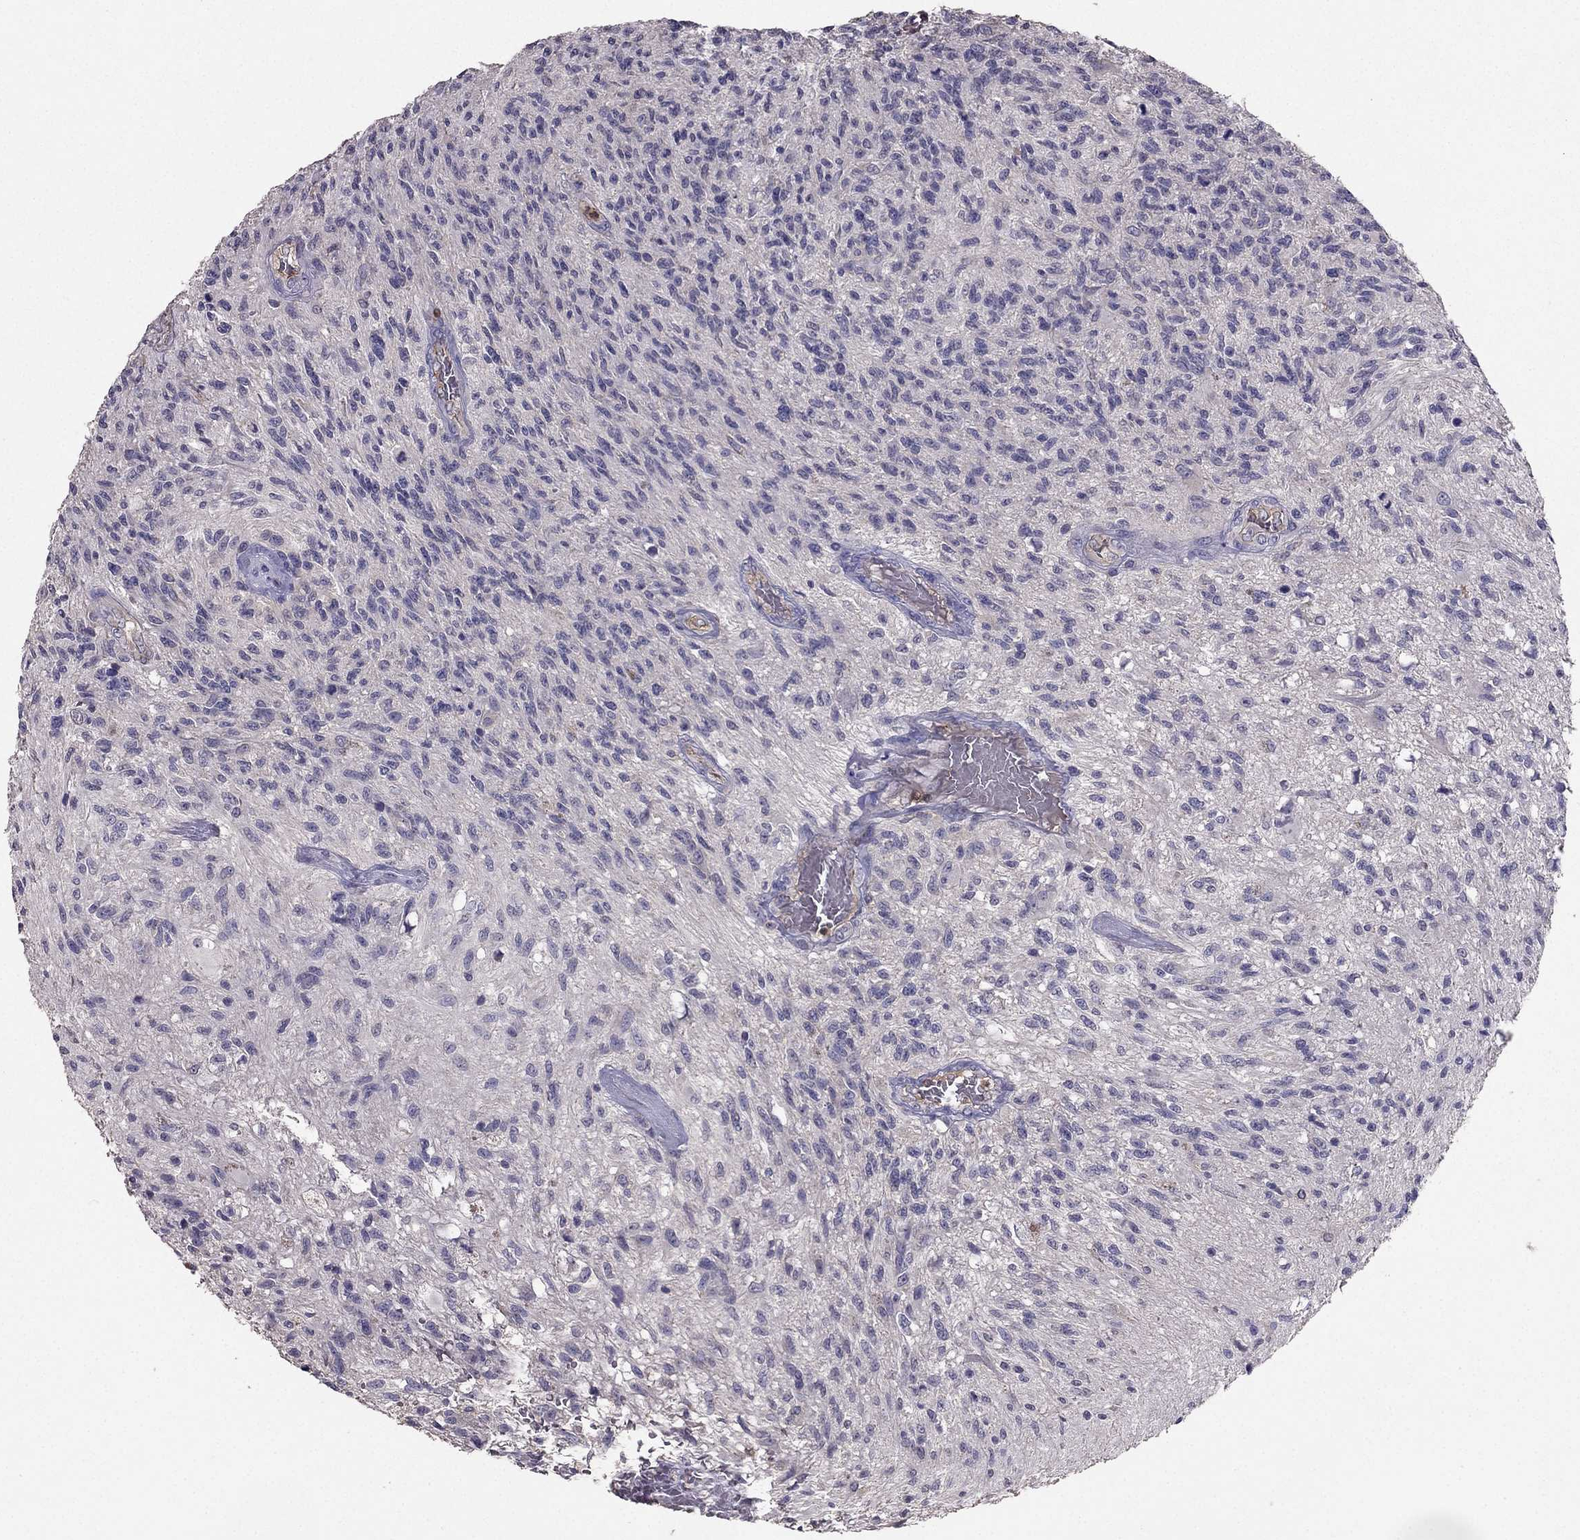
{"staining": {"intensity": "negative", "quantity": "none", "location": "none"}, "tissue": "glioma", "cell_type": "Tumor cells", "image_type": "cancer", "snomed": [{"axis": "morphology", "description": "Glioma, malignant, High grade"}, {"axis": "topography", "description": "Brain"}], "caption": "Immunohistochemical staining of malignant high-grade glioma displays no significant positivity in tumor cells. (DAB immunohistochemistry (IHC), high magnification).", "gene": "RFLNB", "patient": {"sex": "male", "age": 56}}